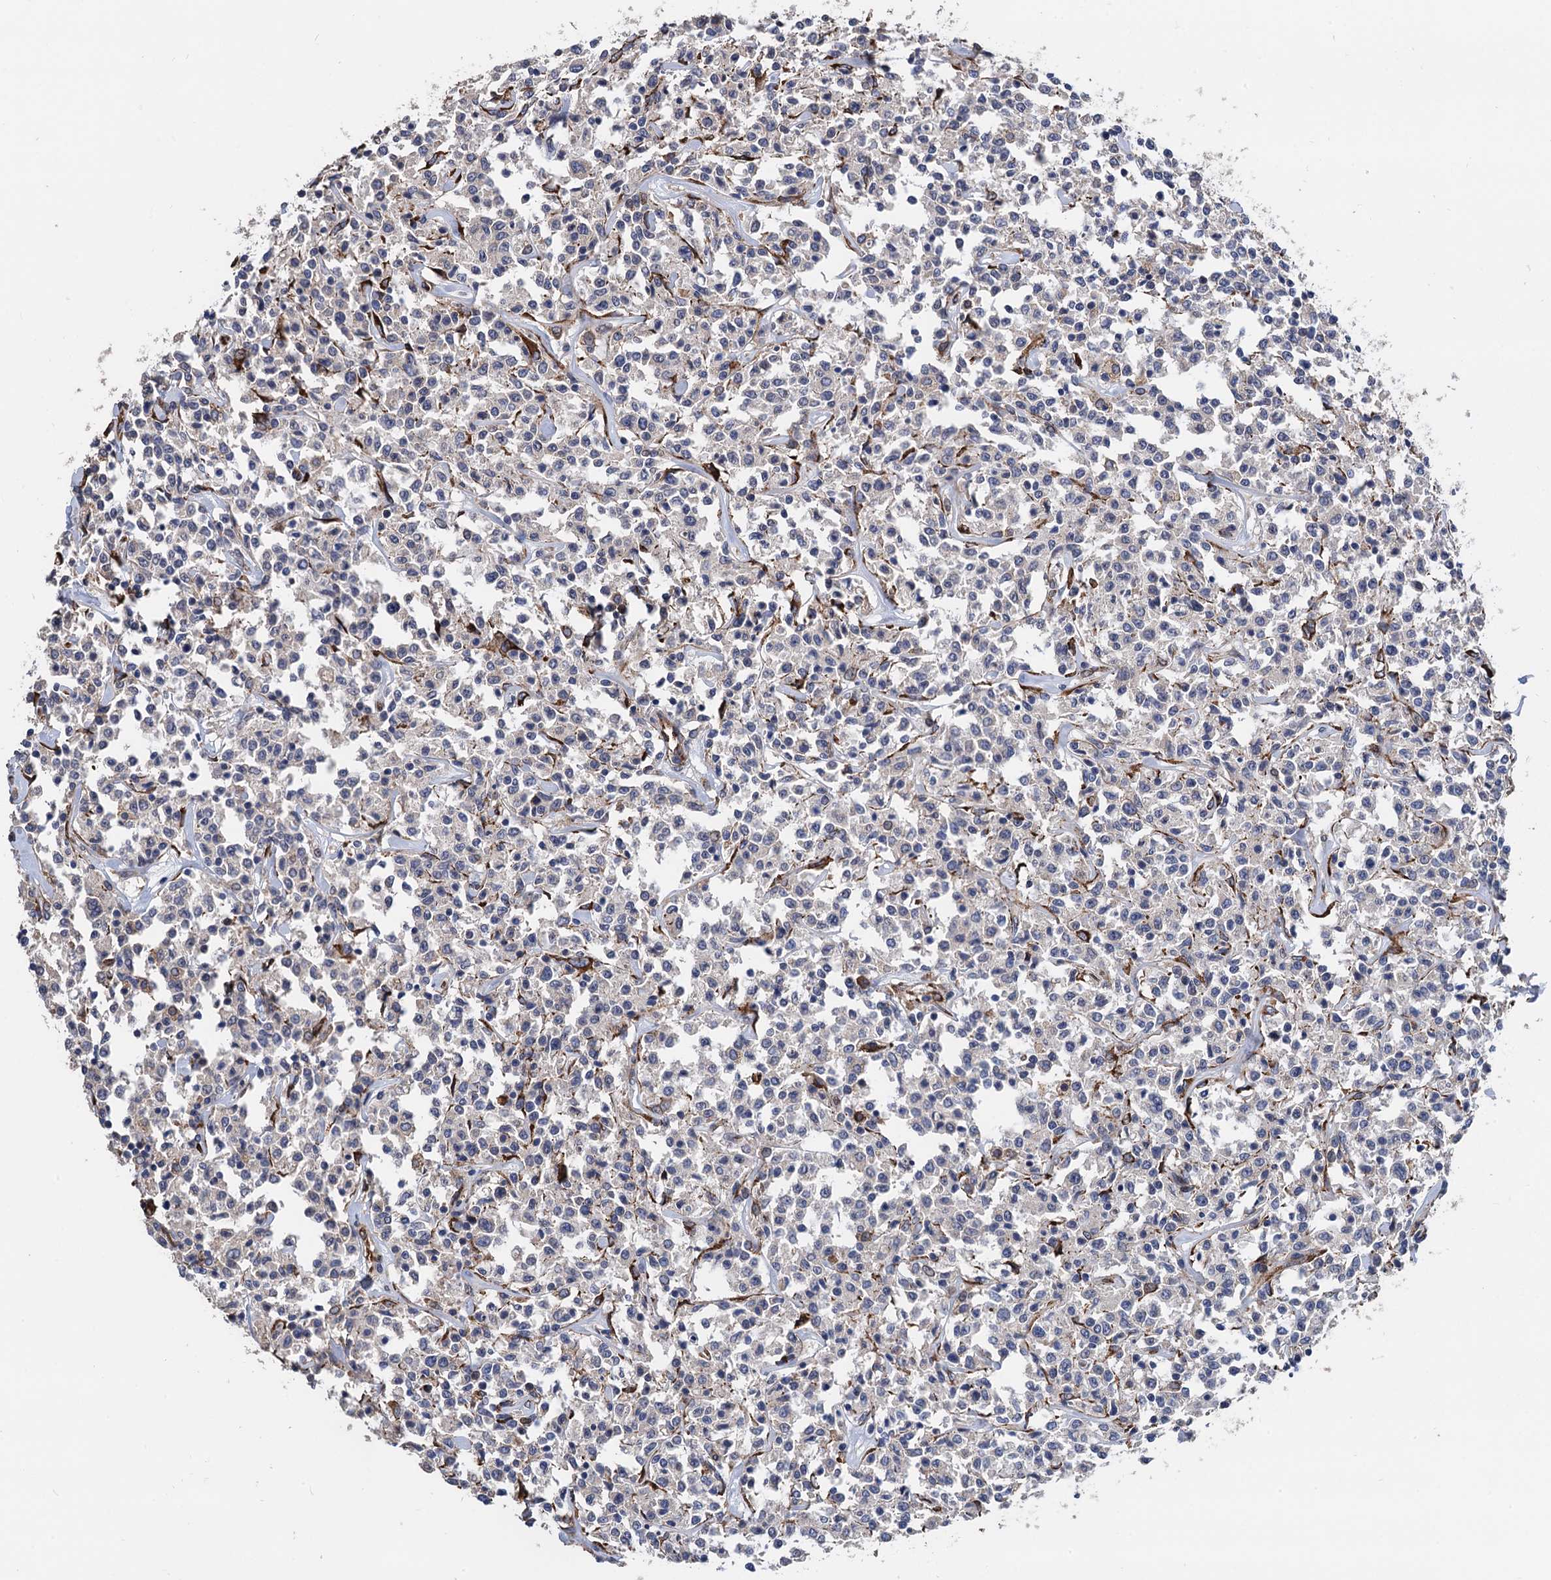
{"staining": {"intensity": "weak", "quantity": "<25%", "location": "cytoplasmic/membranous"}, "tissue": "lymphoma", "cell_type": "Tumor cells", "image_type": "cancer", "snomed": [{"axis": "morphology", "description": "Malignant lymphoma, non-Hodgkin's type, Low grade"}, {"axis": "topography", "description": "Small intestine"}], "caption": "Immunohistochemical staining of low-grade malignant lymphoma, non-Hodgkin's type reveals no significant positivity in tumor cells. (DAB IHC visualized using brightfield microscopy, high magnification).", "gene": "CNNM1", "patient": {"sex": "female", "age": 59}}